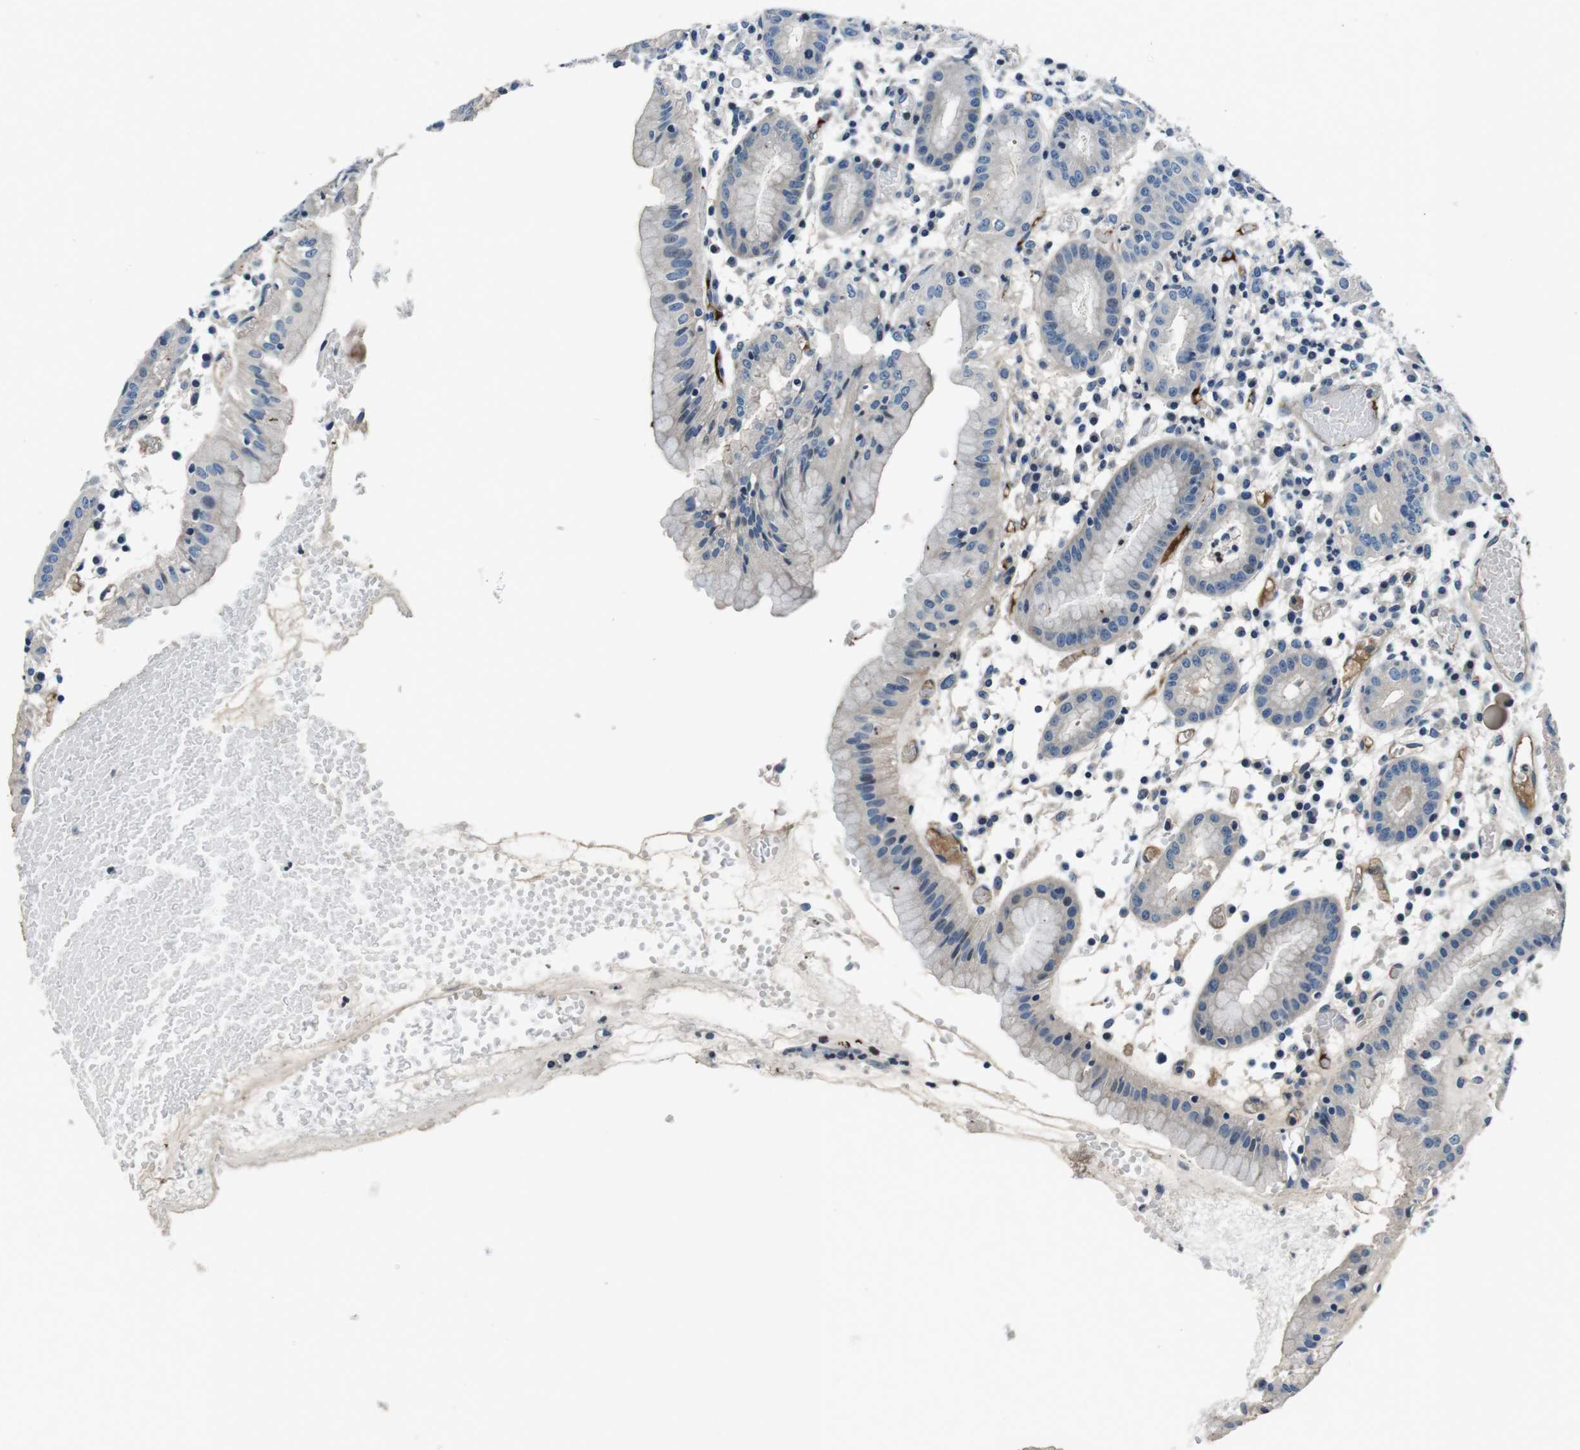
{"staining": {"intensity": "negative", "quantity": "none", "location": "none"}, "tissue": "stomach", "cell_type": "Glandular cells", "image_type": "normal", "snomed": [{"axis": "morphology", "description": "Normal tissue, NOS"}, {"axis": "topography", "description": "Stomach"}, {"axis": "topography", "description": "Stomach, lower"}], "caption": "Immunohistochemistry photomicrograph of benign stomach: human stomach stained with DAB displays no significant protein expression in glandular cells. (IHC, brightfield microscopy, high magnification).", "gene": "KCNJ5", "patient": {"sex": "female", "age": 75}}